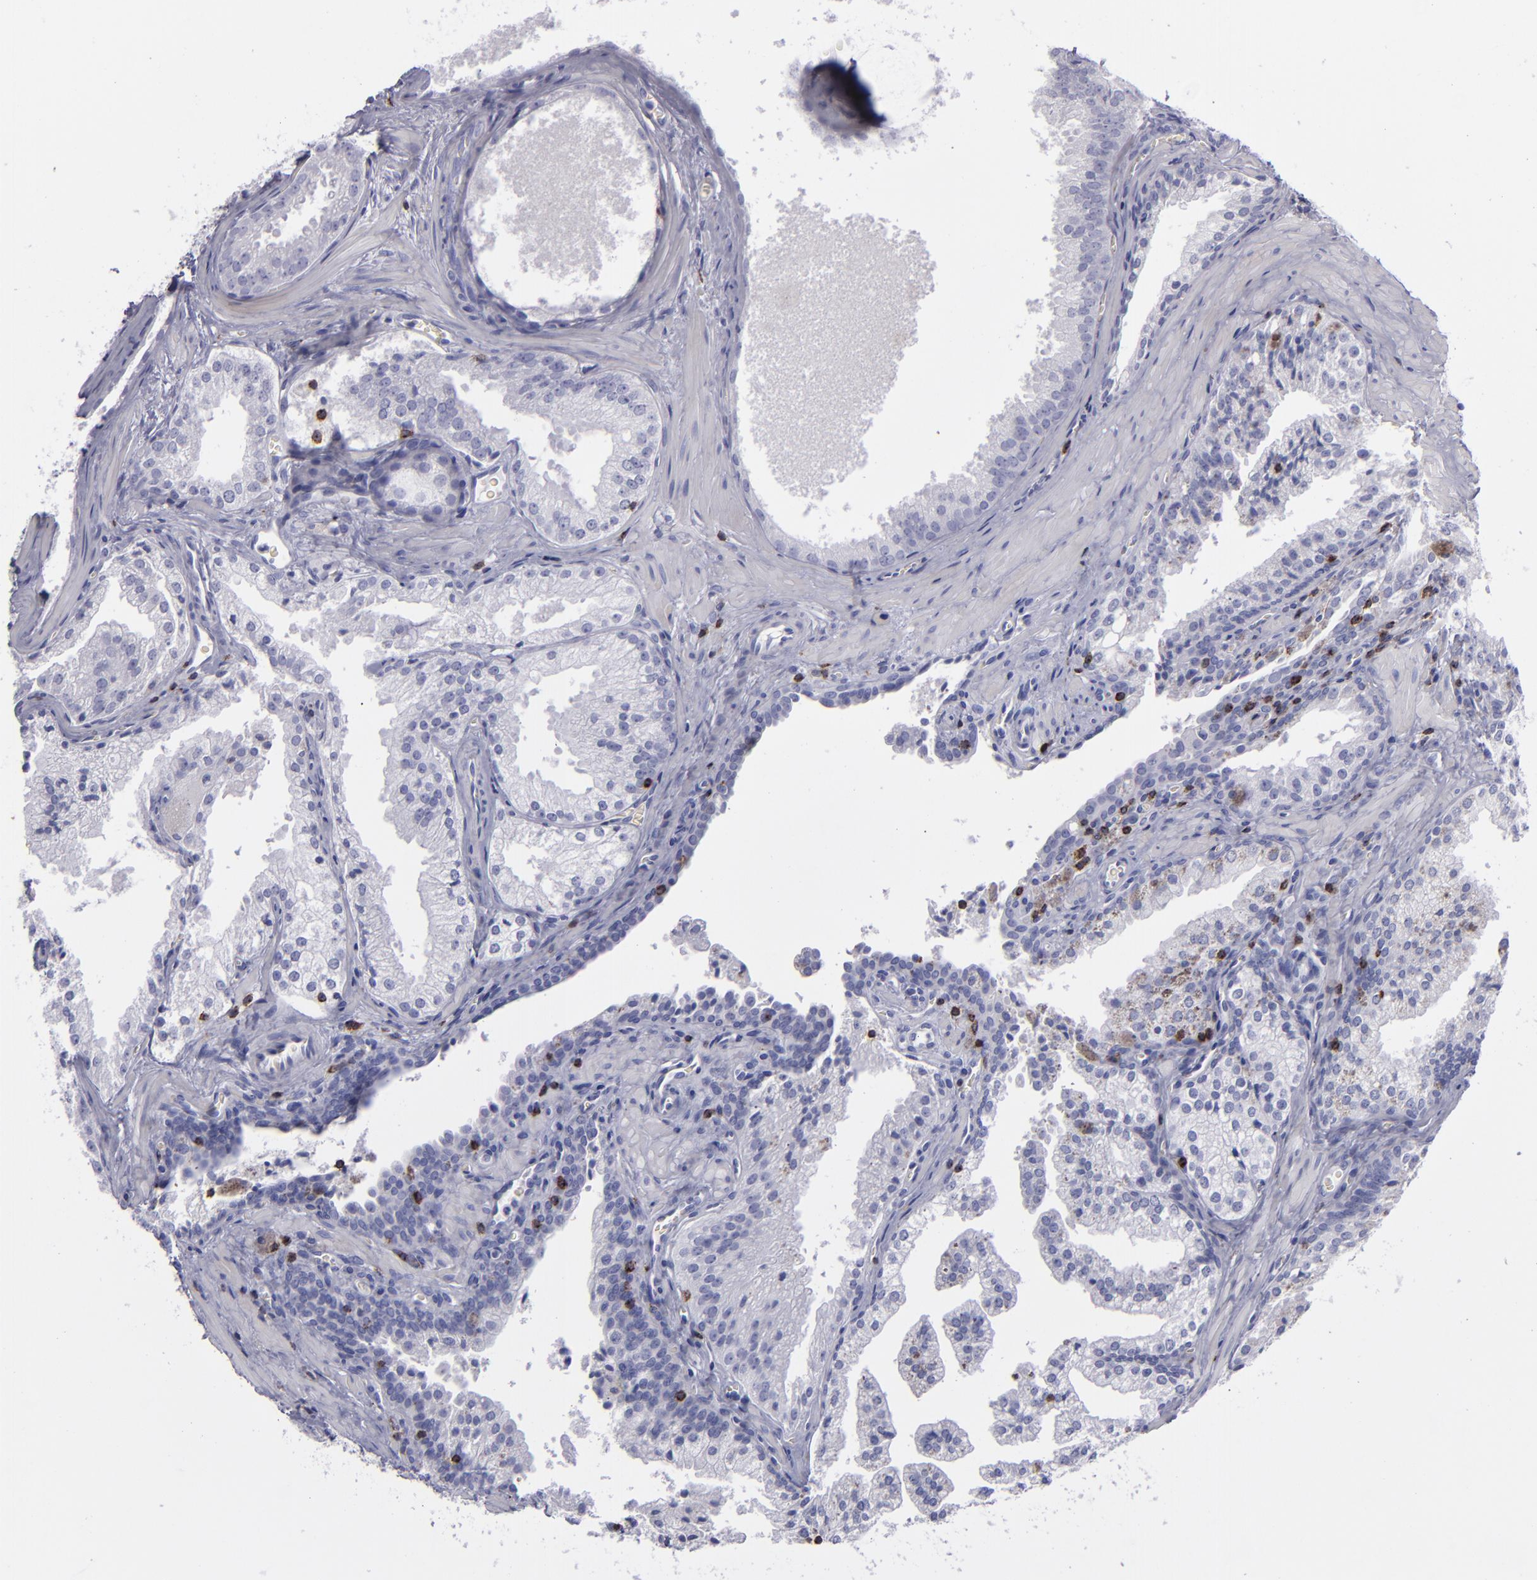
{"staining": {"intensity": "negative", "quantity": "none", "location": "none"}, "tissue": "prostate cancer", "cell_type": "Tumor cells", "image_type": "cancer", "snomed": [{"axis": "morphology", "description": "Adenocarcinoma, Medium grade"}, {"axis": "topography", "description": "Prostate"}], "caption": "This is an IHC photomicrograph of human adenocarcinoma (medium-grade) (prostate). There is no staining in tumor cells.", "gene": "CD2", "patient": {"sex": "male", "age": 64}}